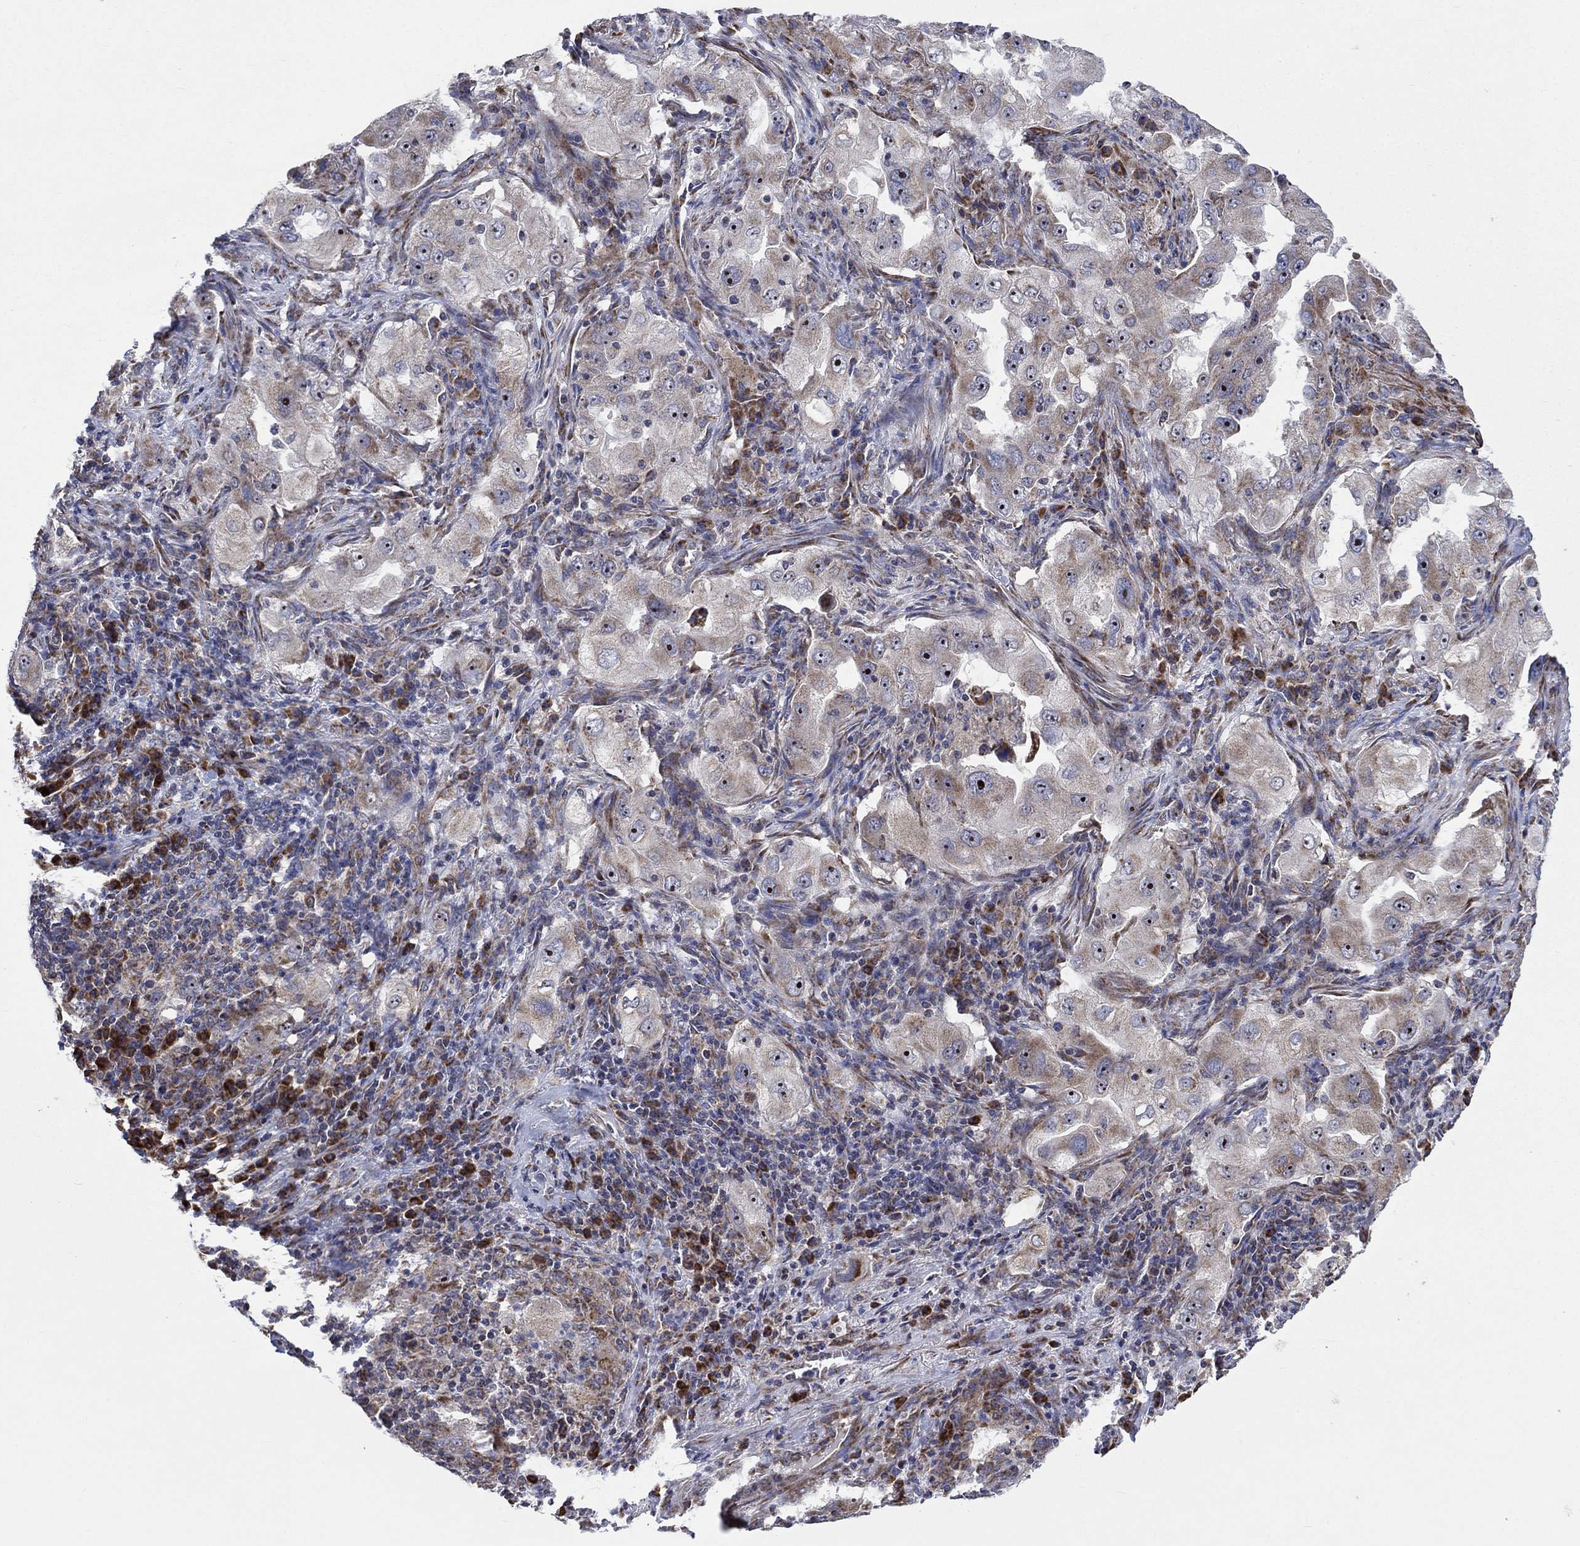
{"staining": {"intensity": "weak", "quantity": "<25%", "location": "cytoplasmic/membranous"}, "tissue": "lung cancer", "cell_type": "Tumor cells", "image_type": "cancer", "snomed": [{"axis": "morphology", "description": "Adenocarcinoma, NOS"}, {"axis": "topography", "description": "Lung"}], "caption": "High power microscopy micrograph of an immunohistochemistry (IHC) photomicrograph of adenocarcinoma (lung), revealing no significant expression in tumor cells. (Stains: DAB (3,3'-diaminobenzidine) immunohistochemistry with hematoxylin counter stain, Microscopy: brightfield microscopy at high magnification).", "gene": "RPLP0", "patient": {"sex": "female", "age": 61}}